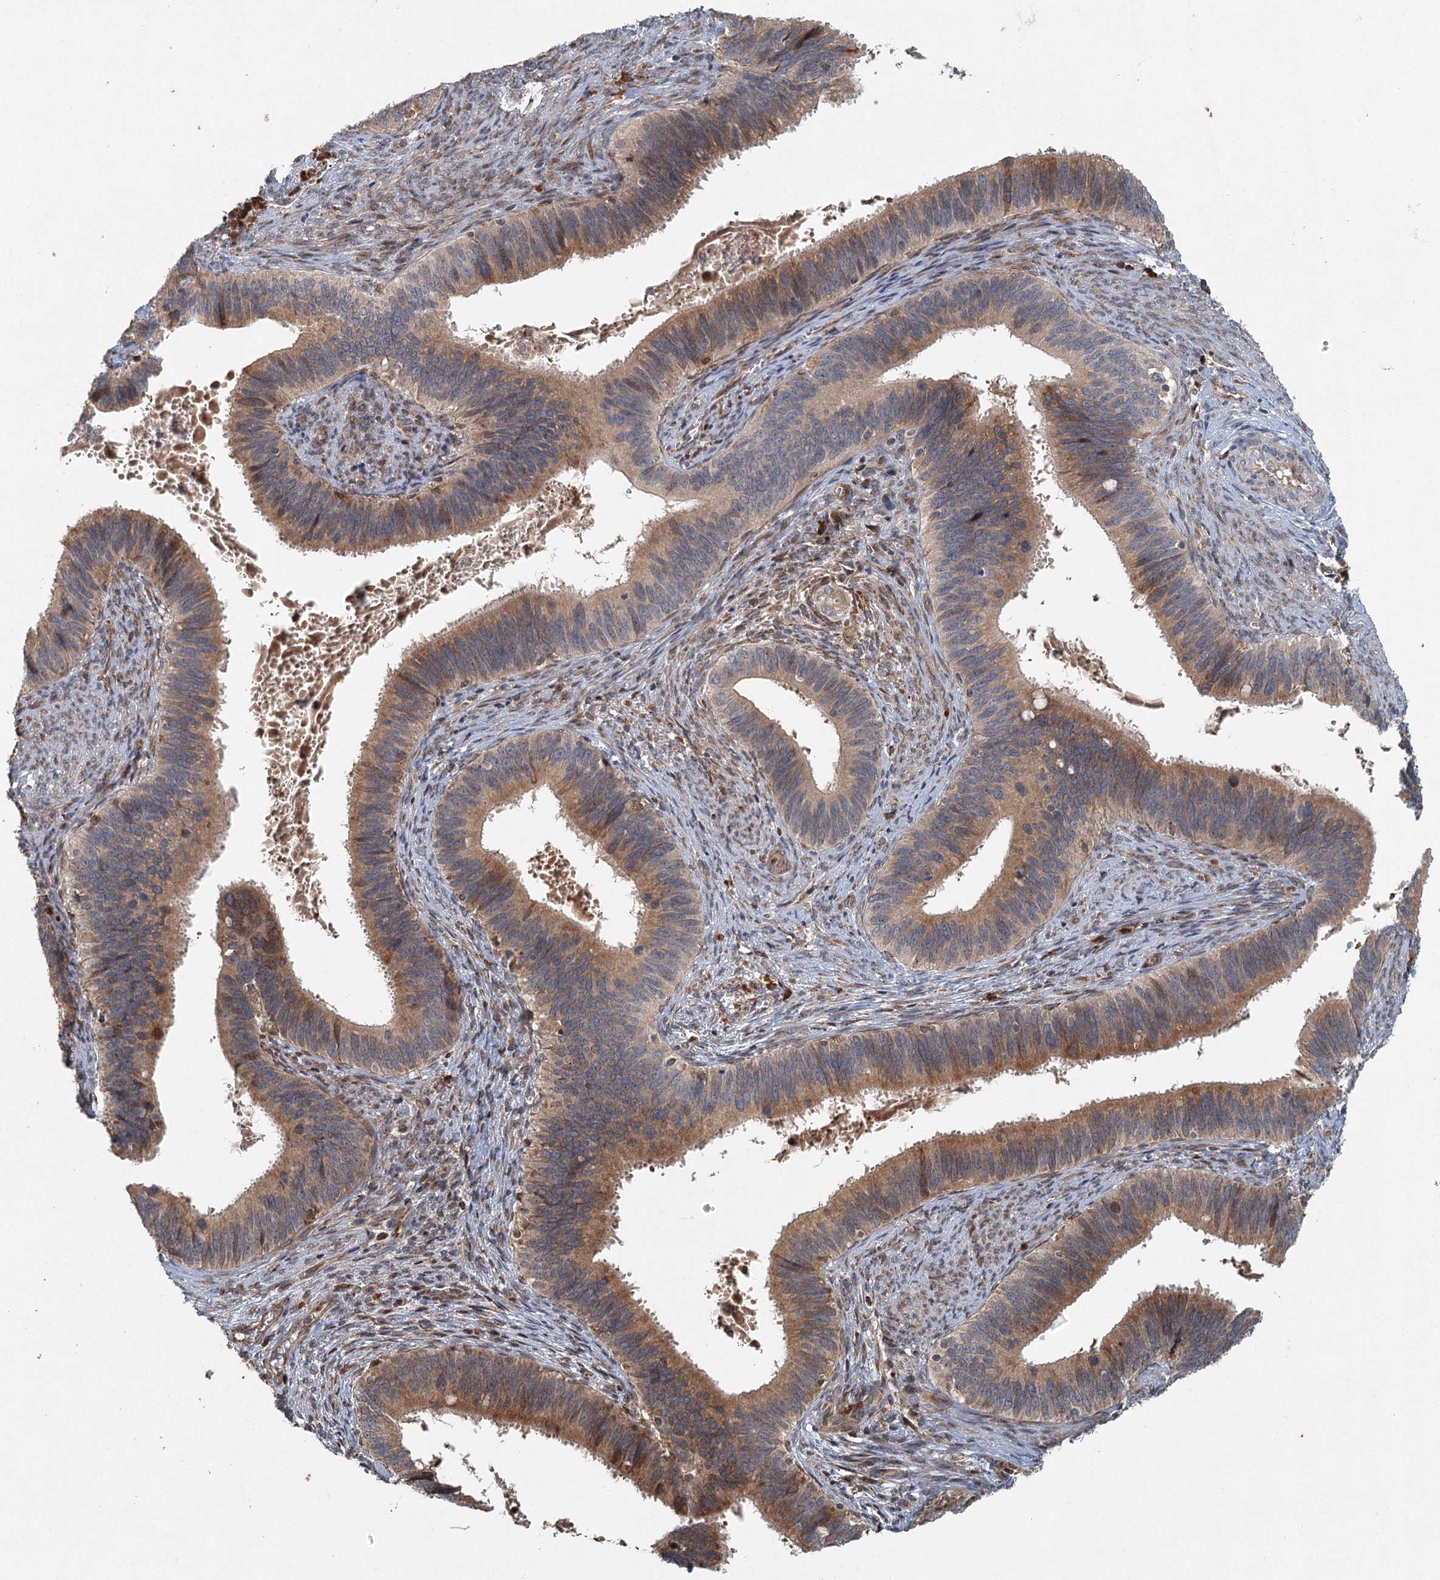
{"staining": {"intensity": "moderate", "quantity": ">75%", "location": "cytoplasmic/membranous"}, "tissue": "cervical cancer", "cell_type": "Tumor cells", "image_type": "cancer", "snomed": [{"axis": "morphology", "description": "Adenocarcinoma, NOS"}, {"axis": "topography", "description": "Cervix"}], "caption": "This photomicrograph reveals immunohistochemistry staining of human cervical cancer (adenocarcinoma), with medium moderate cytoplasmic/membranous positivity in approximately >75% of tumor cells.", "gene": "SRPX2", "patient": {"sex": "female", "age": 42}}